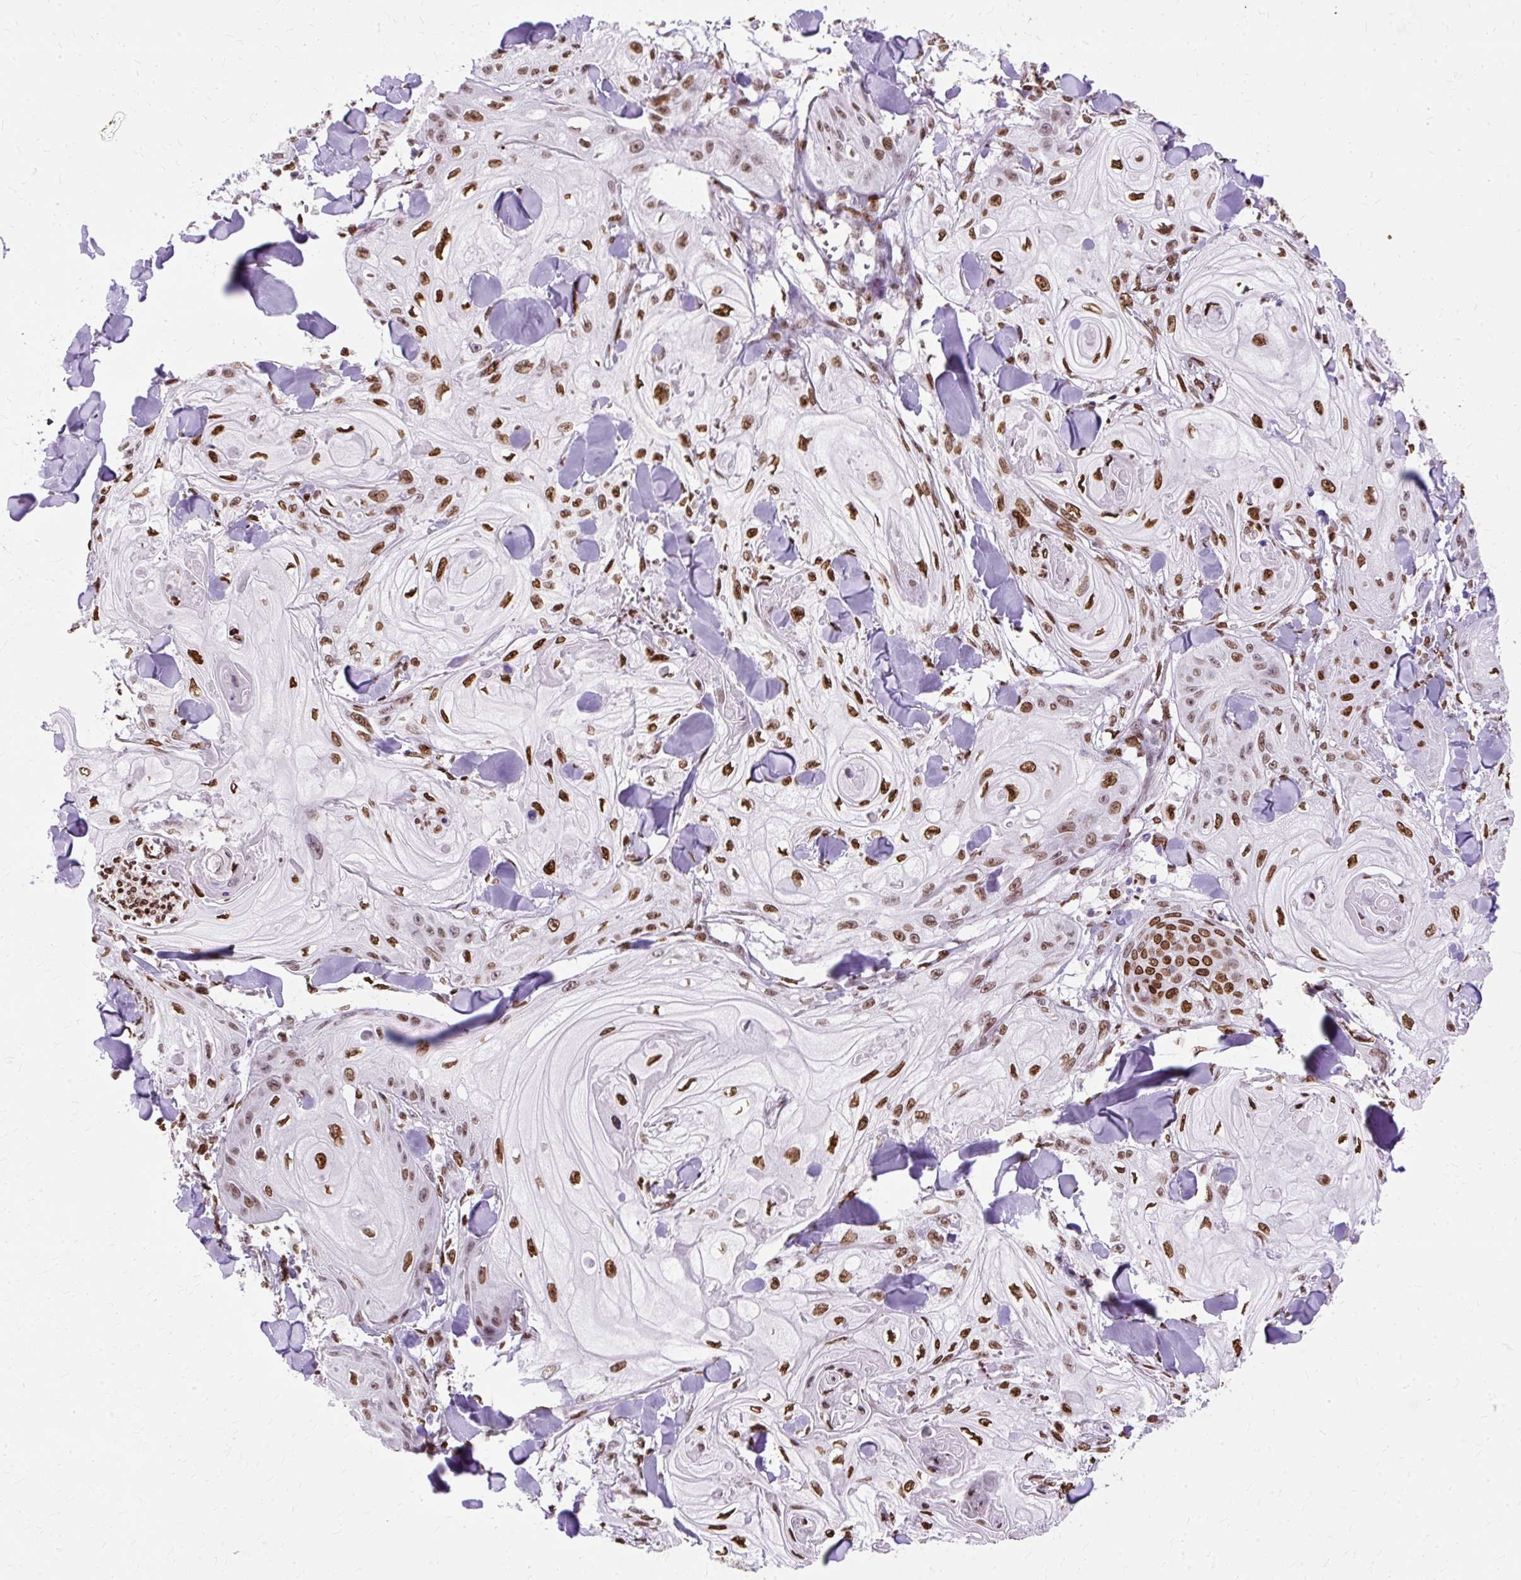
{"staining": {"intensity": "strong", "quantity": ">75%", "location": "nuclear"}, "tissue": "skin cancer", "cell_type": "Tumor cells", "image_type": "cancer", "snomed": [{"axis": "morphology", "description": "Squamous cell carcinoma, NOS"}, {"axis": "topography", "description": "Skin"}], "caption": "IHC (DAB) staining of human skin cancer reveals strong nuclear protein staining in about >75% of tumor cells.", "gene": "TMEM184C", "patient": {"sex": "male", "age": 74}}